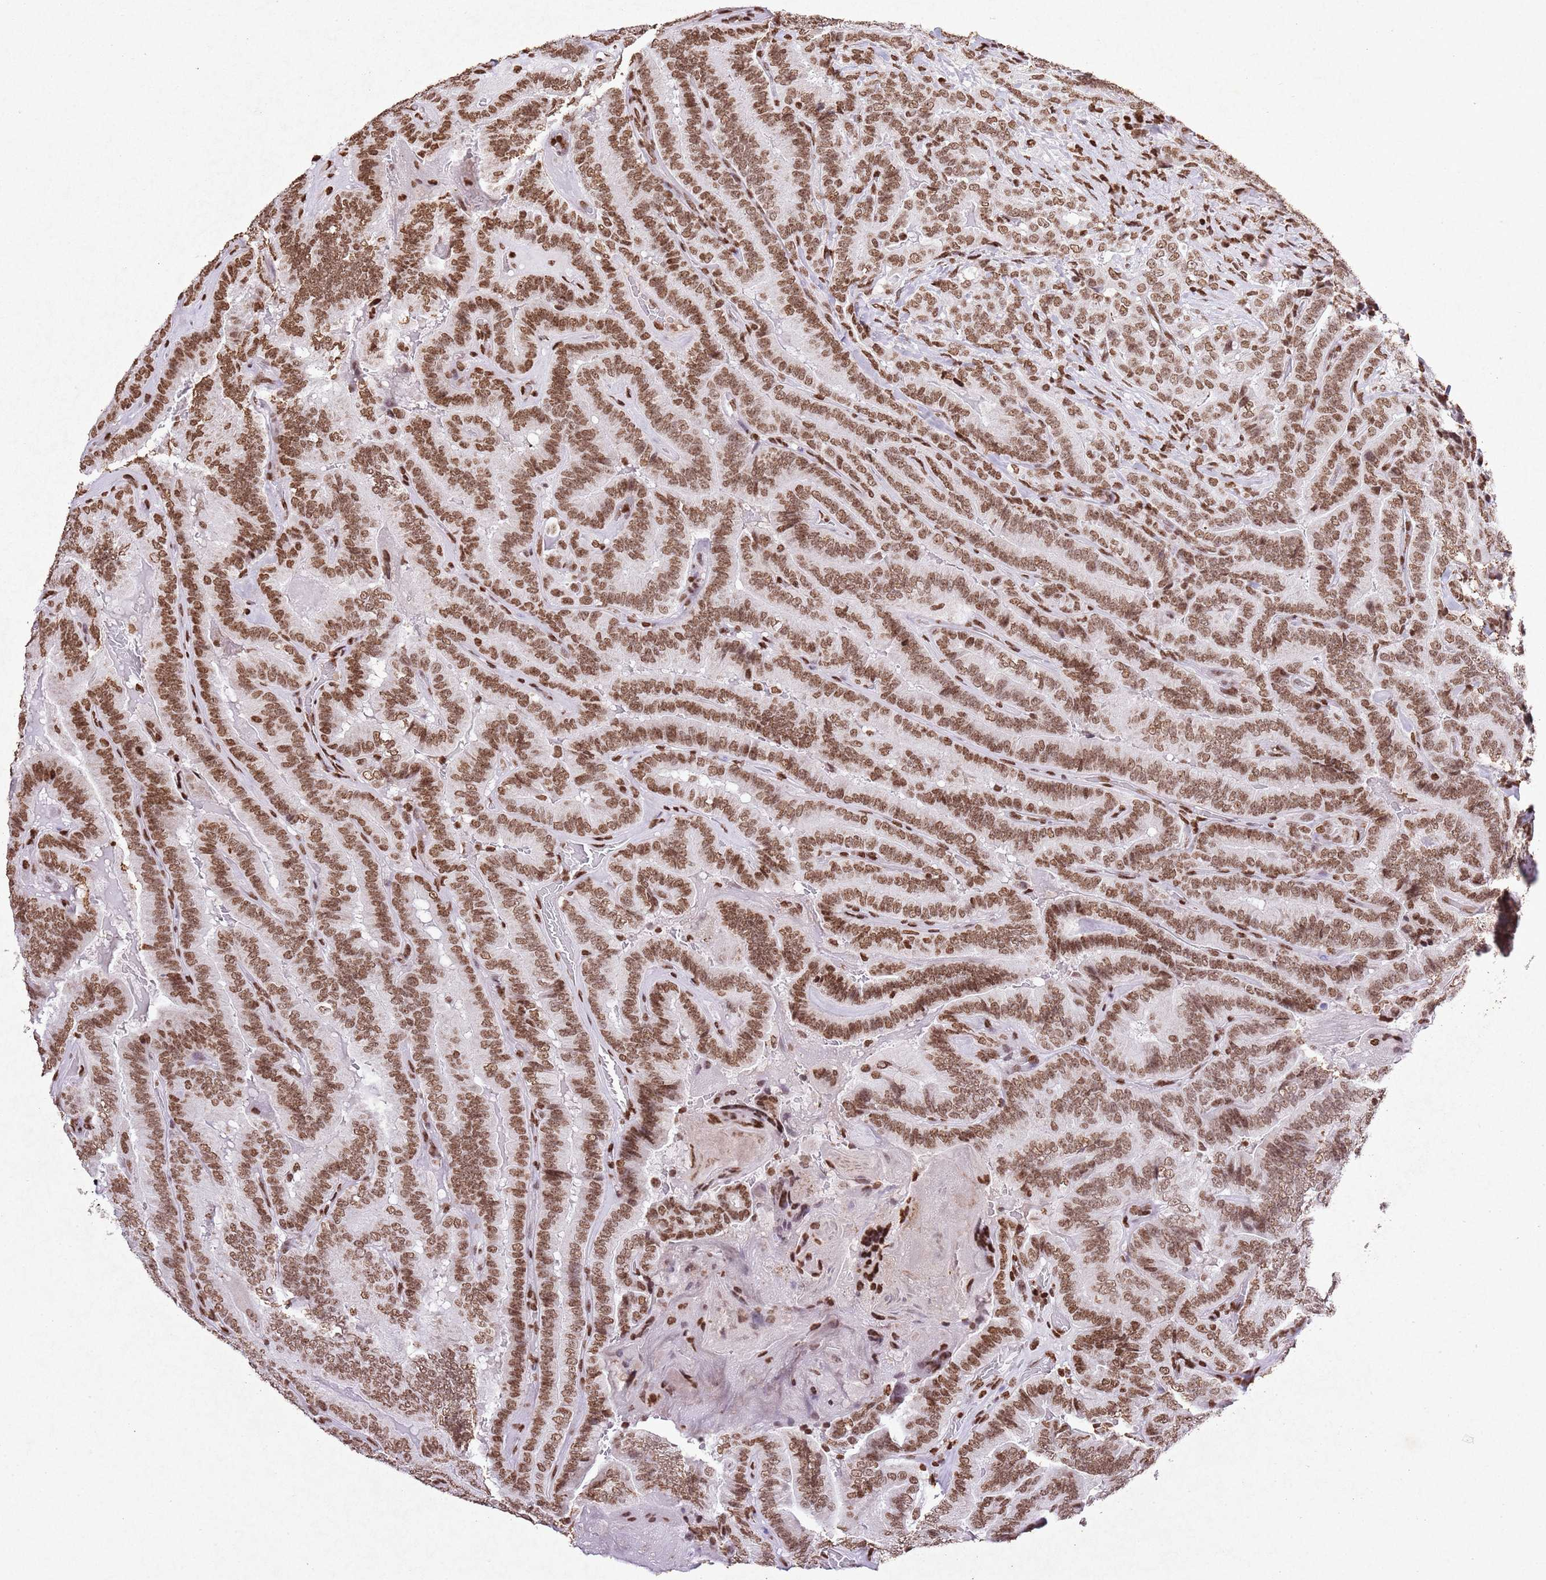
{"staining": {"intensity": "moderate", "quantity": ">75%", "location": "nuclear"}, "tissue": "thyroid cancer", "cell_type": "Tumor cells", "image_type": "cancer", "snomed": [{"axis": "morphology", "description": "Papillary adenocarcinoma, NOS"}, {"axis": "topography", "description": "Thyroid gland"}], "caption": "Papillary adenocarcinoma (thyroid) stained for a protein demonstrates moderate nuclear positivity in tumor cells.", "gene": "BMAL1", "patient": {"sex": "male", "age": 61}}